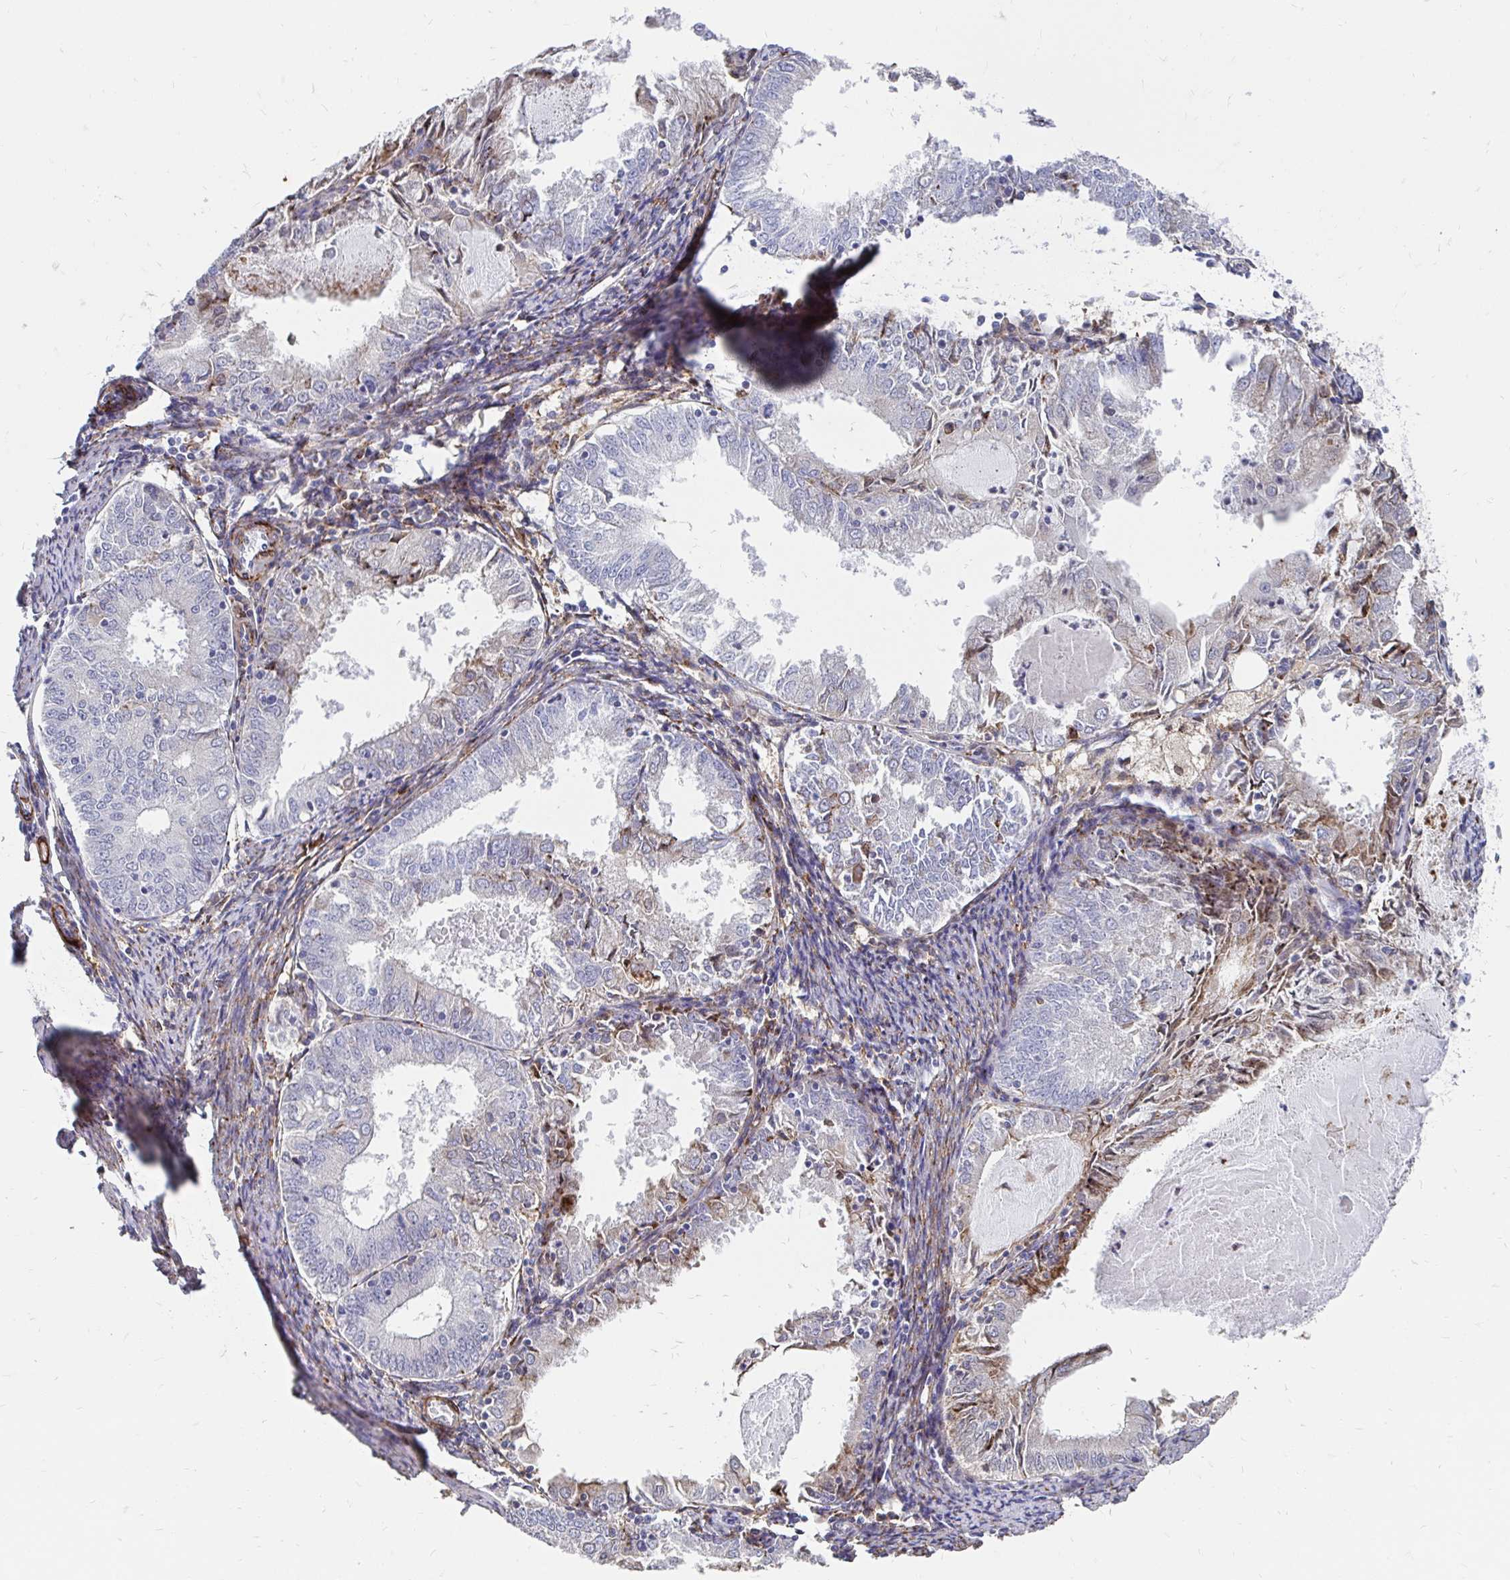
{"staining": {"intensity": "negative", "quantity": "none", "location": "none"}, "tissue": "endometrial cancer", "cell_type": "Tumor cells", "image_type": "cancer", "snomed": [{"axis": "morphology", "description": "Adenocarcinoma, NOS"}, {"axis": "topography", "description": "Endometrium"}], "caption": "Human endometrial cancer stained for a protein using immunohistochemistry demonstrates no staining in tumor cells.", "gene": "CDKL1", "patient": {"sex": "female", "age": 57}}